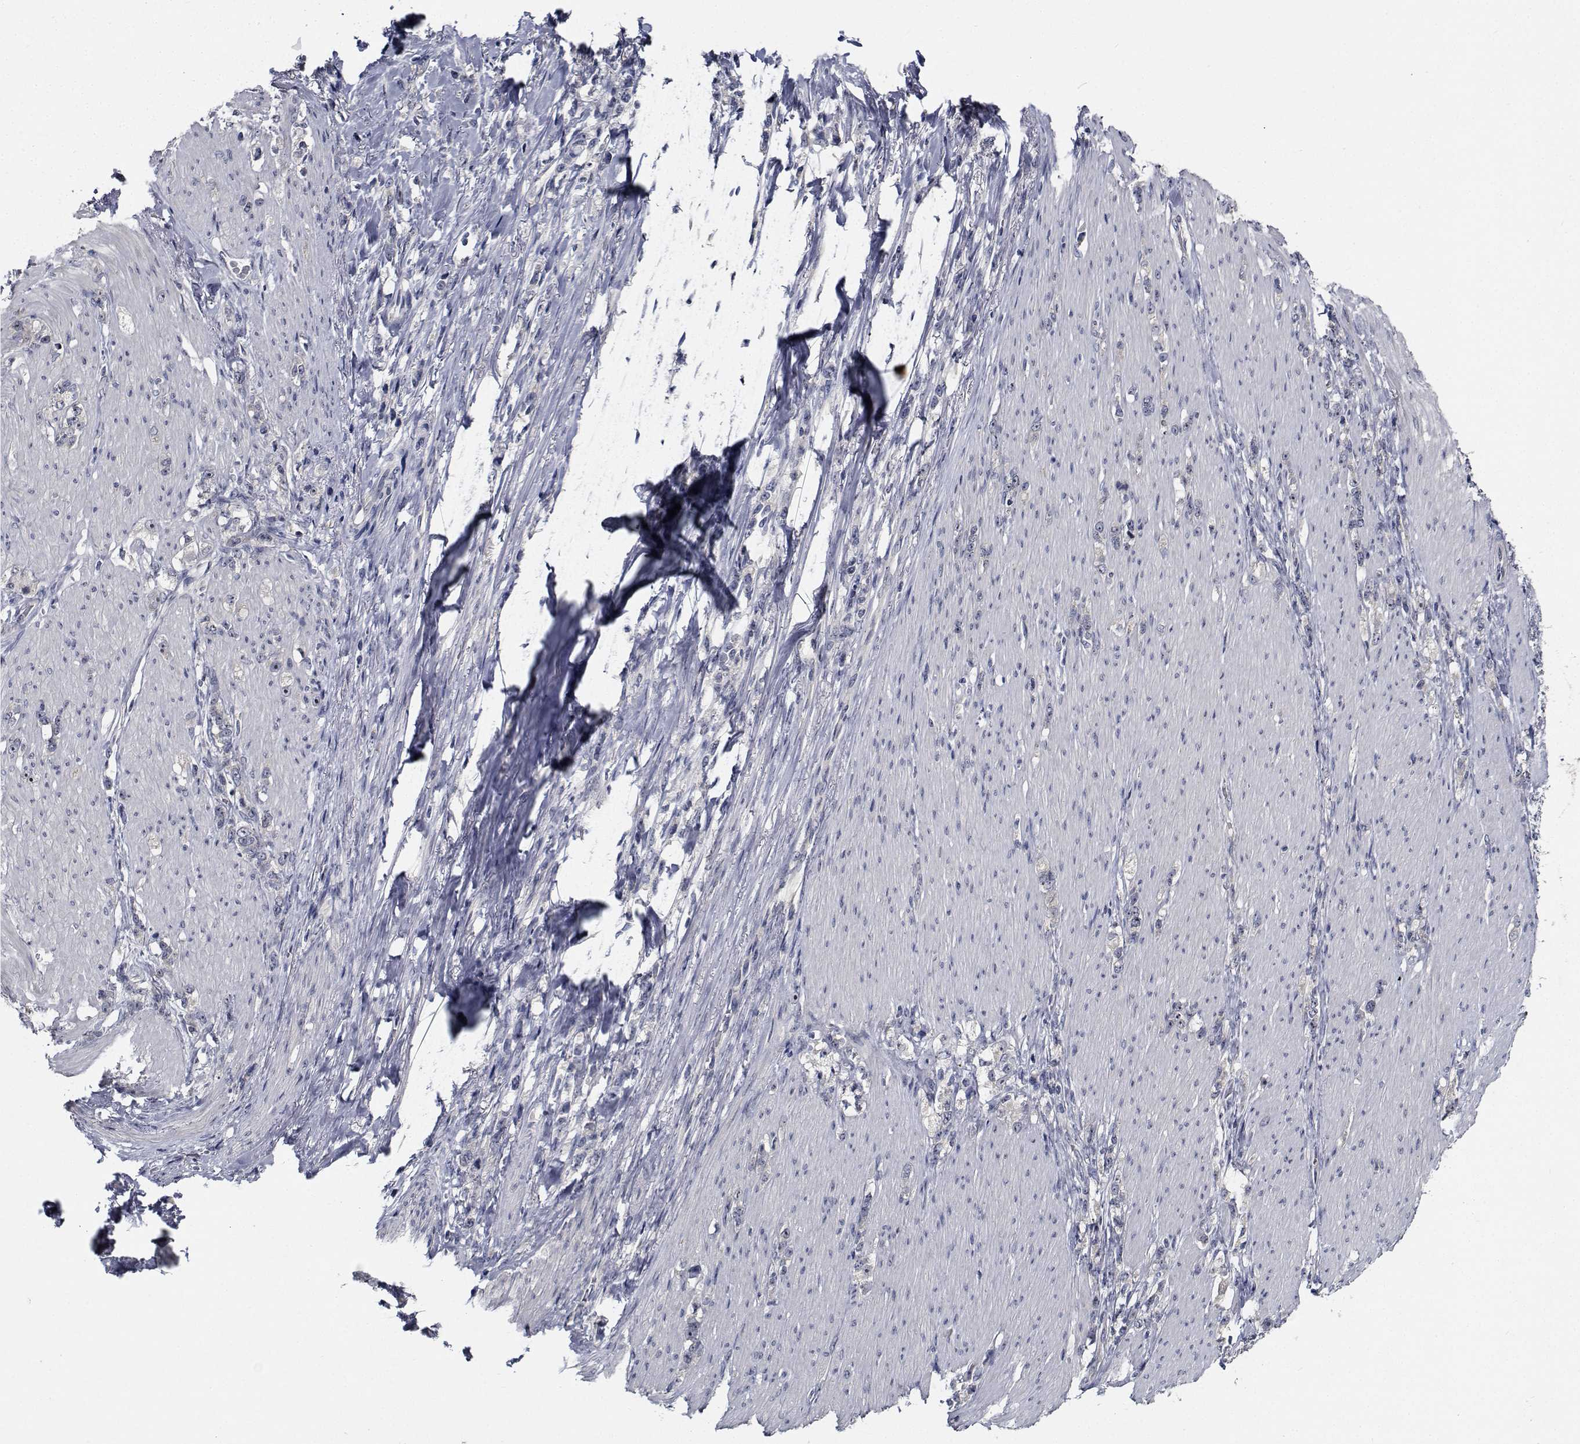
{"staining": {"intensity": "negative", "quantity": "none", "location": "none"}, "tissue": "stomach cancer", "cell_type": "Tumor cells", "image_type": "cancer", "snomed": [{"axis": "morphology", "description": "Adenocarcinoma, NOS"}, {"axis": "topography", "description": "Stomach, lower"}], "caption": "Immunohistochemistry (IHC) histopathology image of neoplastic tissue: human adenocarcinoma (stomach) stained with DAB (3,3'-diaminobenzidine) shows no significant protein staining in tumor cells.", "gene": "NVL", "patient": {"sex": "male", "age": 88}}